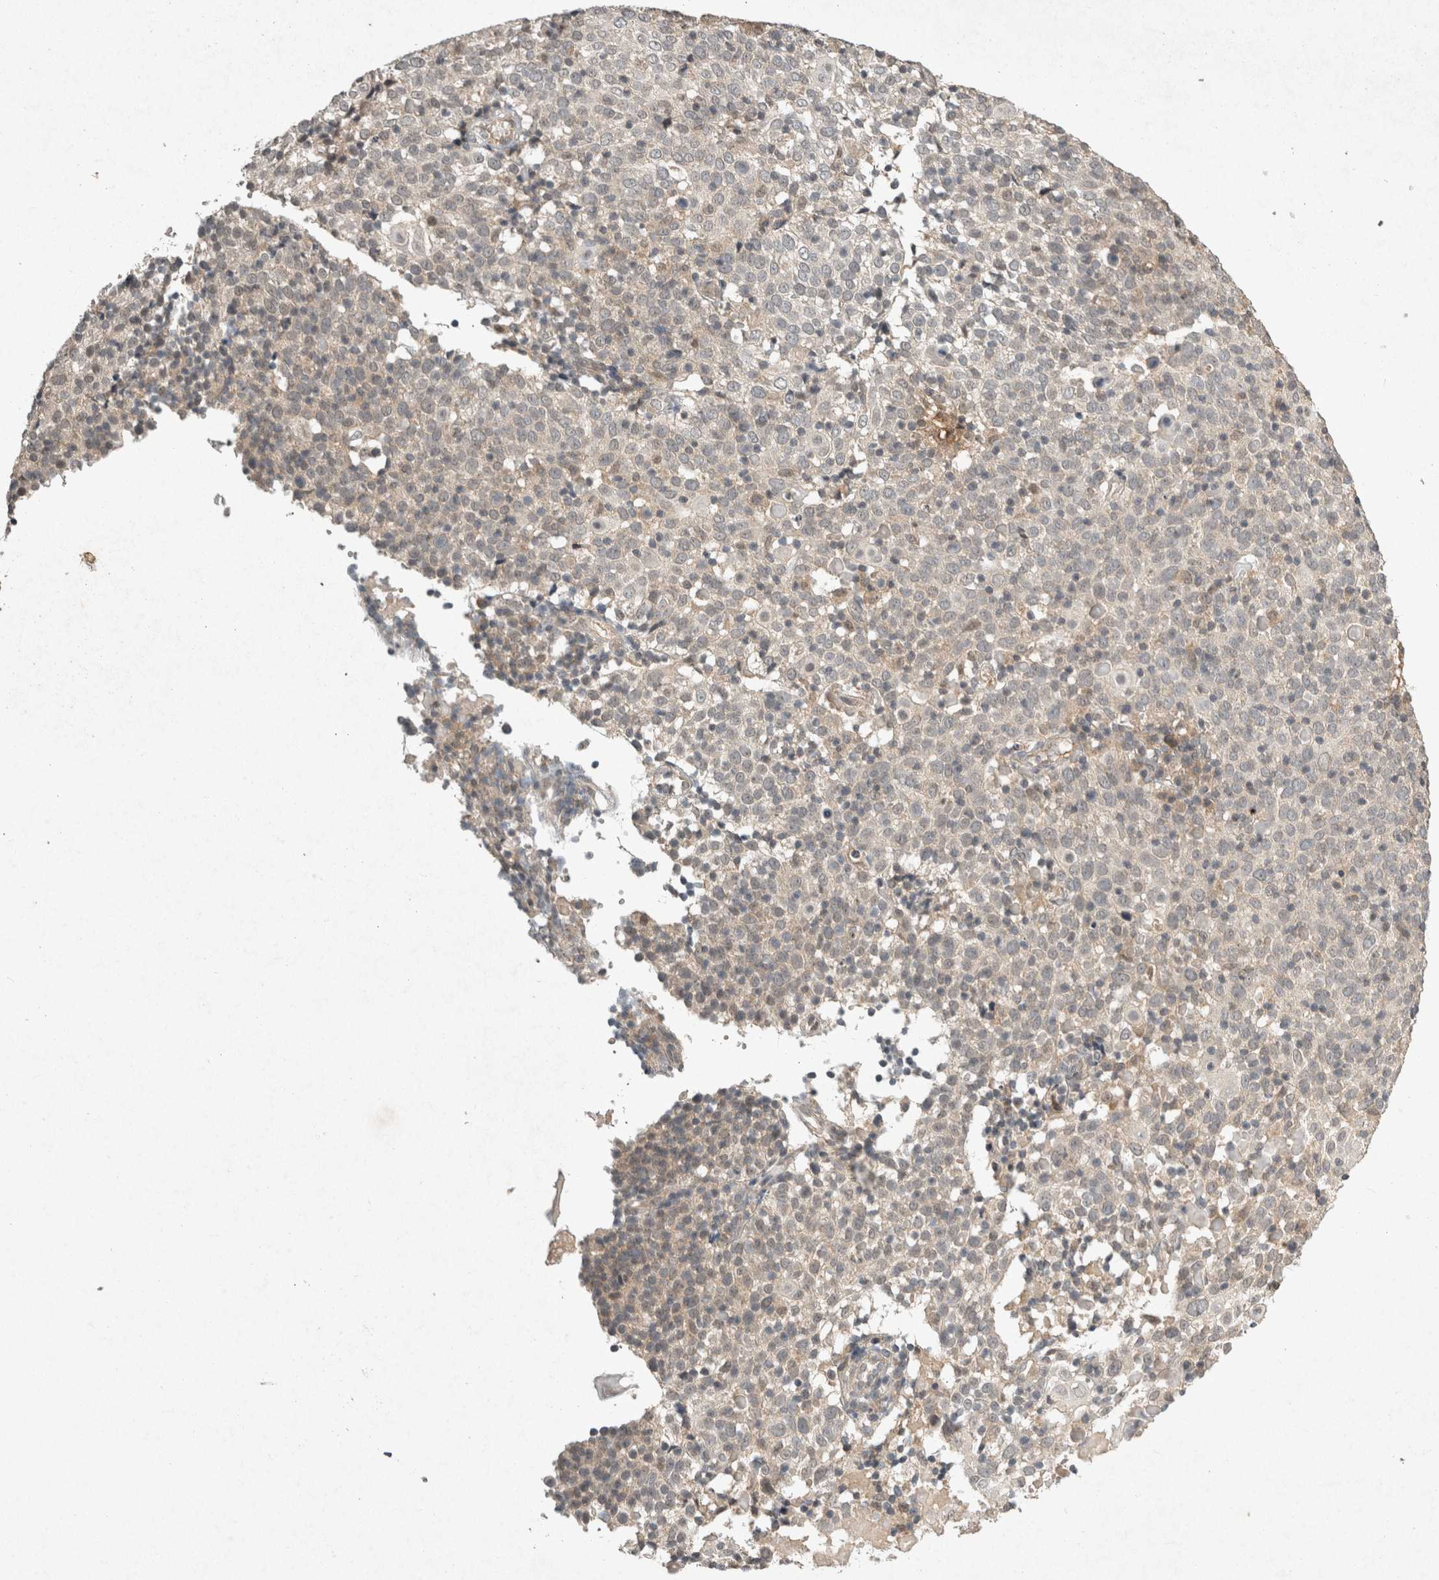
{"staining": {"intensity": "negative", "quantity": "none", "location": "none"}, "tissue": "cervical cancer", "cell_type": "Tumor cells", "image_type": "cancer", "snomed": [{"axis": "morphology", "description": "Squamous cell carcinoma, NOS"}, {"axis": "topography", "description": "Cervix"}], "caption": "Tumor cells are negative for brown protein staining in squamous cell carcinoma (cervical).", "gene": "LOXL2", "patient": {"sex": "female", "age": 74}}